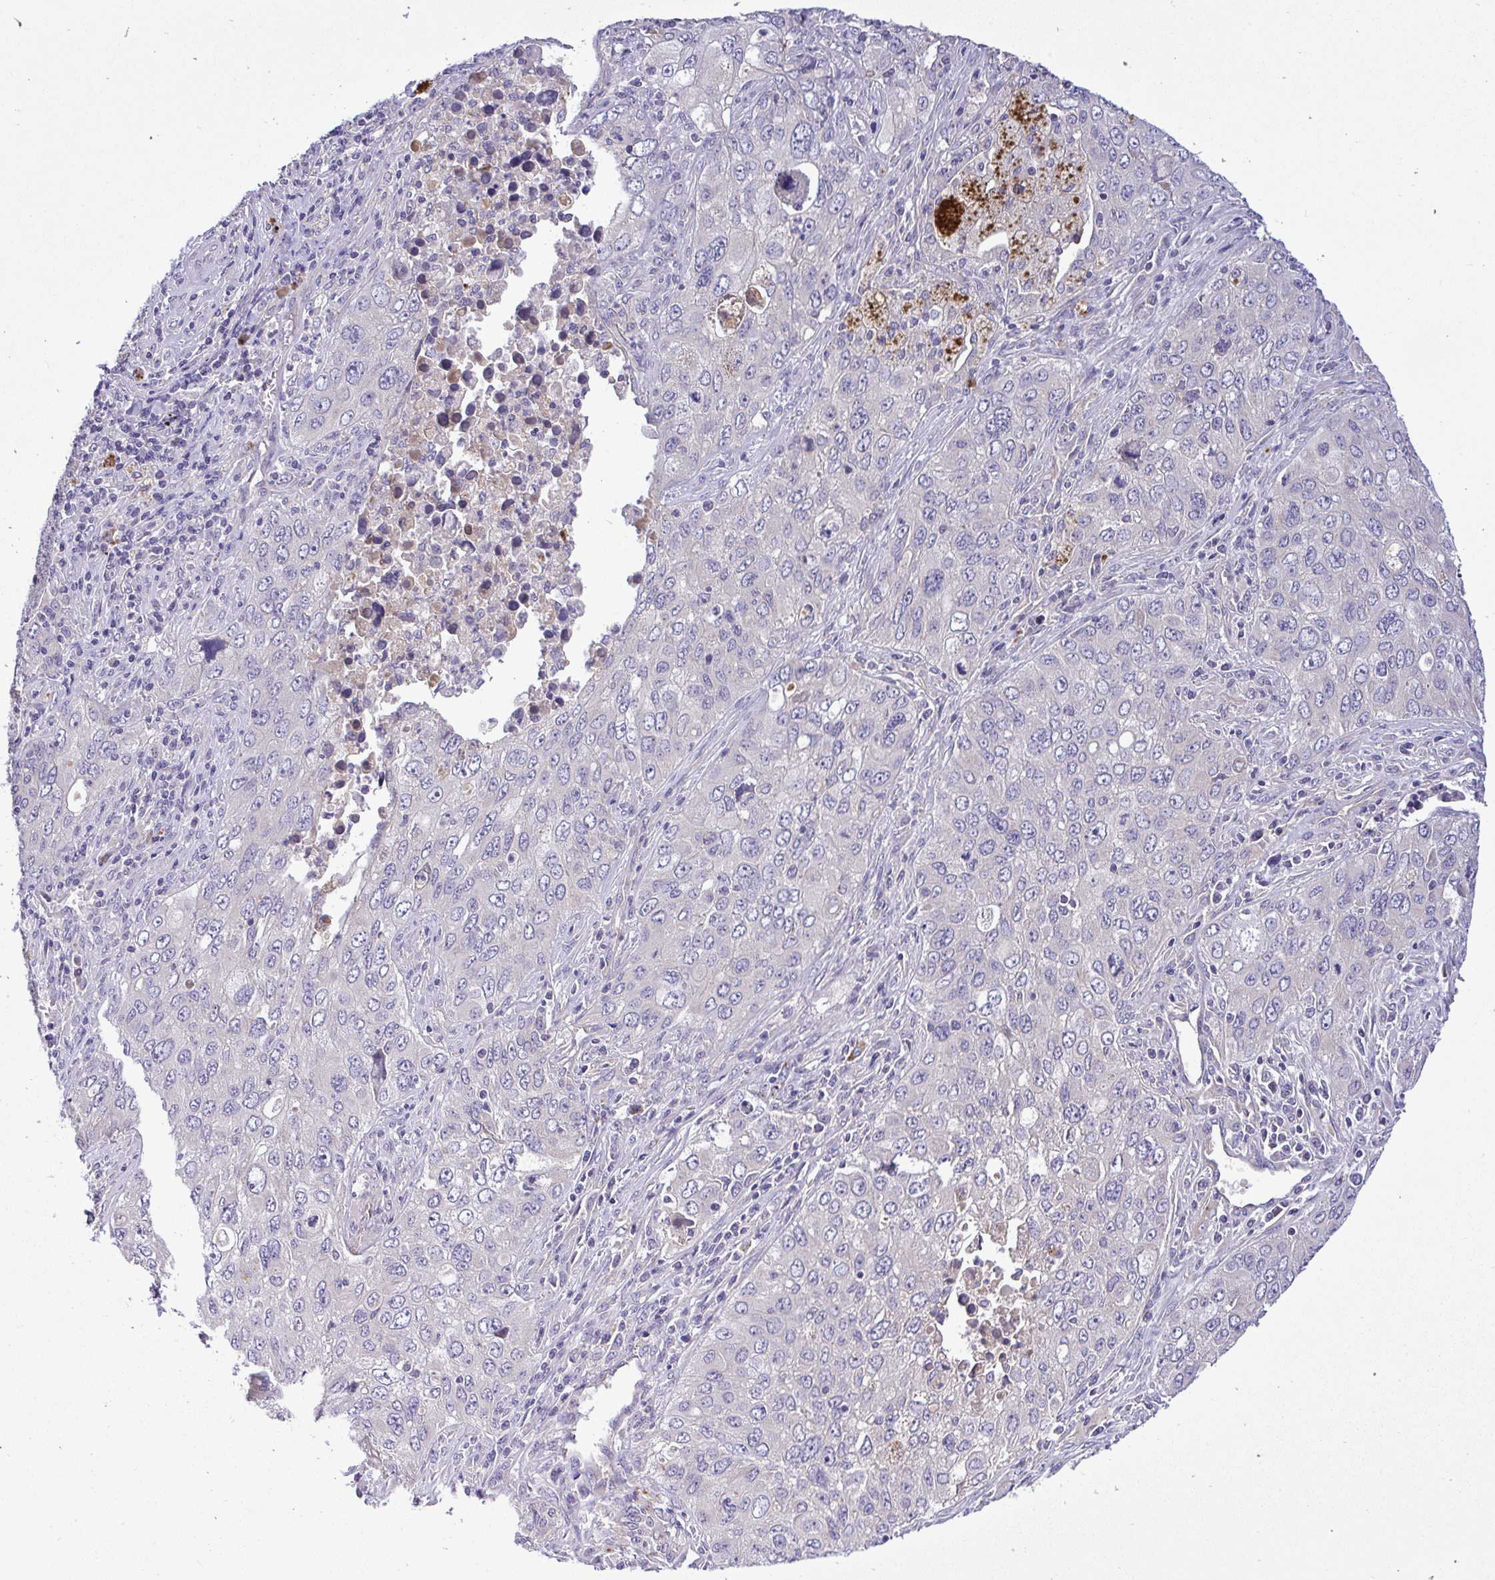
{"staining": {"intensity": "negative", "quantity": "none", "location": "none"}, "tissue": "lung cancer", "cell_type": "Tumor cells", "image_type": "cancer", "snomed": [{"axis": "morphology", "description": "Adenocarcinoma, NOS"}, {"axis": "morphology", "description": "Adenocarcinoma, metastatic, NOS"}, {"axis": "topography", "description": "Lymph node"}, {"axis": "topography", "description": "Lung"}], "caption": "IHC histopathology image of neoplastic tissue: adenocarcinoma (lung) stained with DAB displays no significant protein positivity in tumor cells.", "gene": "ZNF581", "patient": {"sex": "female", "age": 42}}